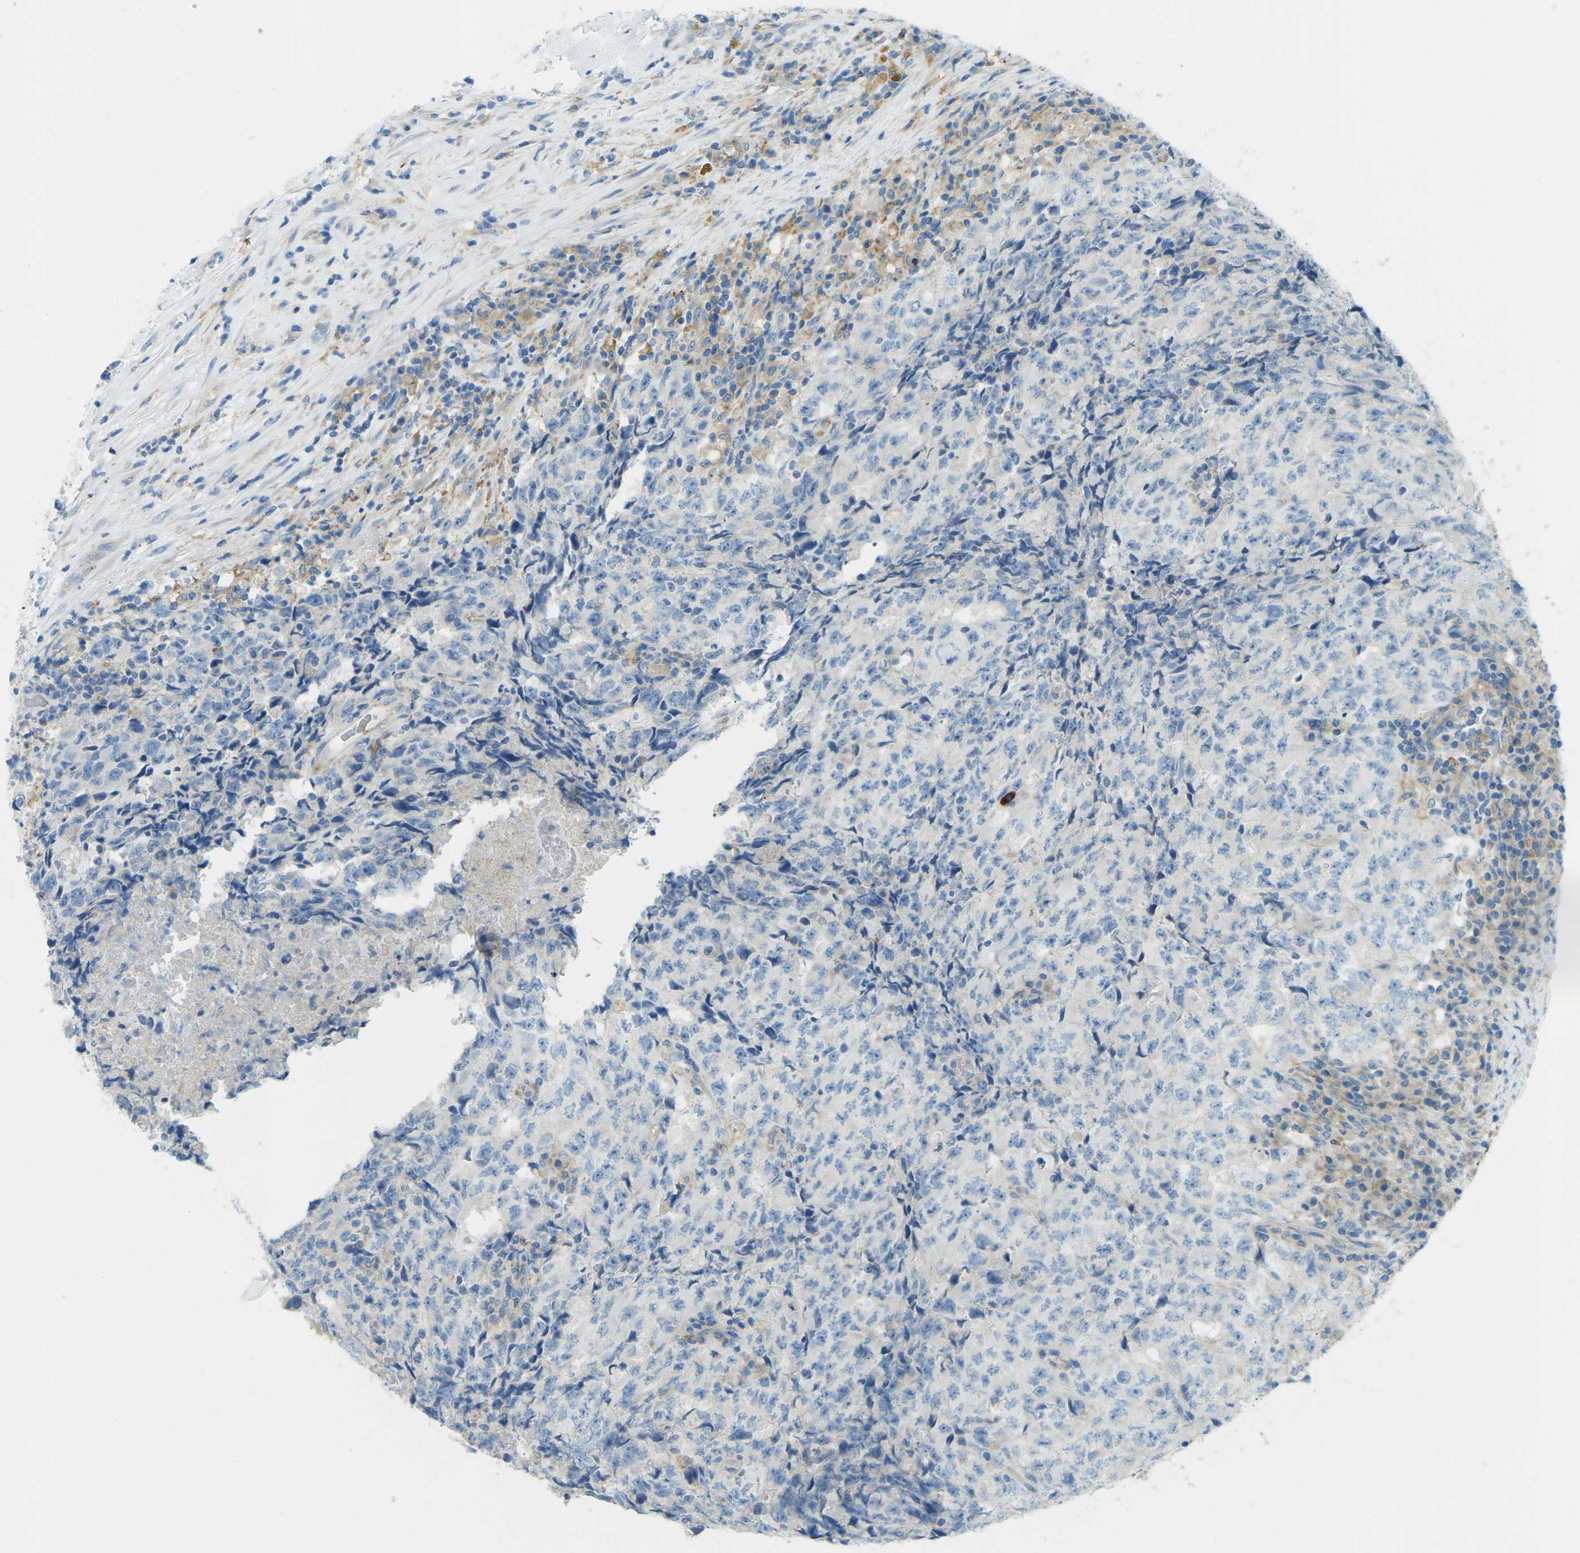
{"staining": {"intensity": "negative", "quantity": "none", "location": "none"}, "tissue": "testis cancer", "cell_type": "Tumor cells", "image_type": "cancer", "snomed": [{"axis": "morphology", "description": "Necrosis, NOS"}, {"axis": "morphology", "description": "Carcinoma, Embryonal, NOS"}, {"axis": "topography", "description": "Testis"}], "caption": "DAB immunohistochemical staining of human testis cancer (embryonal carcinoma) exhibits no significant expression in tumor cells.", "gene": "MYLK4", "patient": {"sex": "male", "age": 19}}